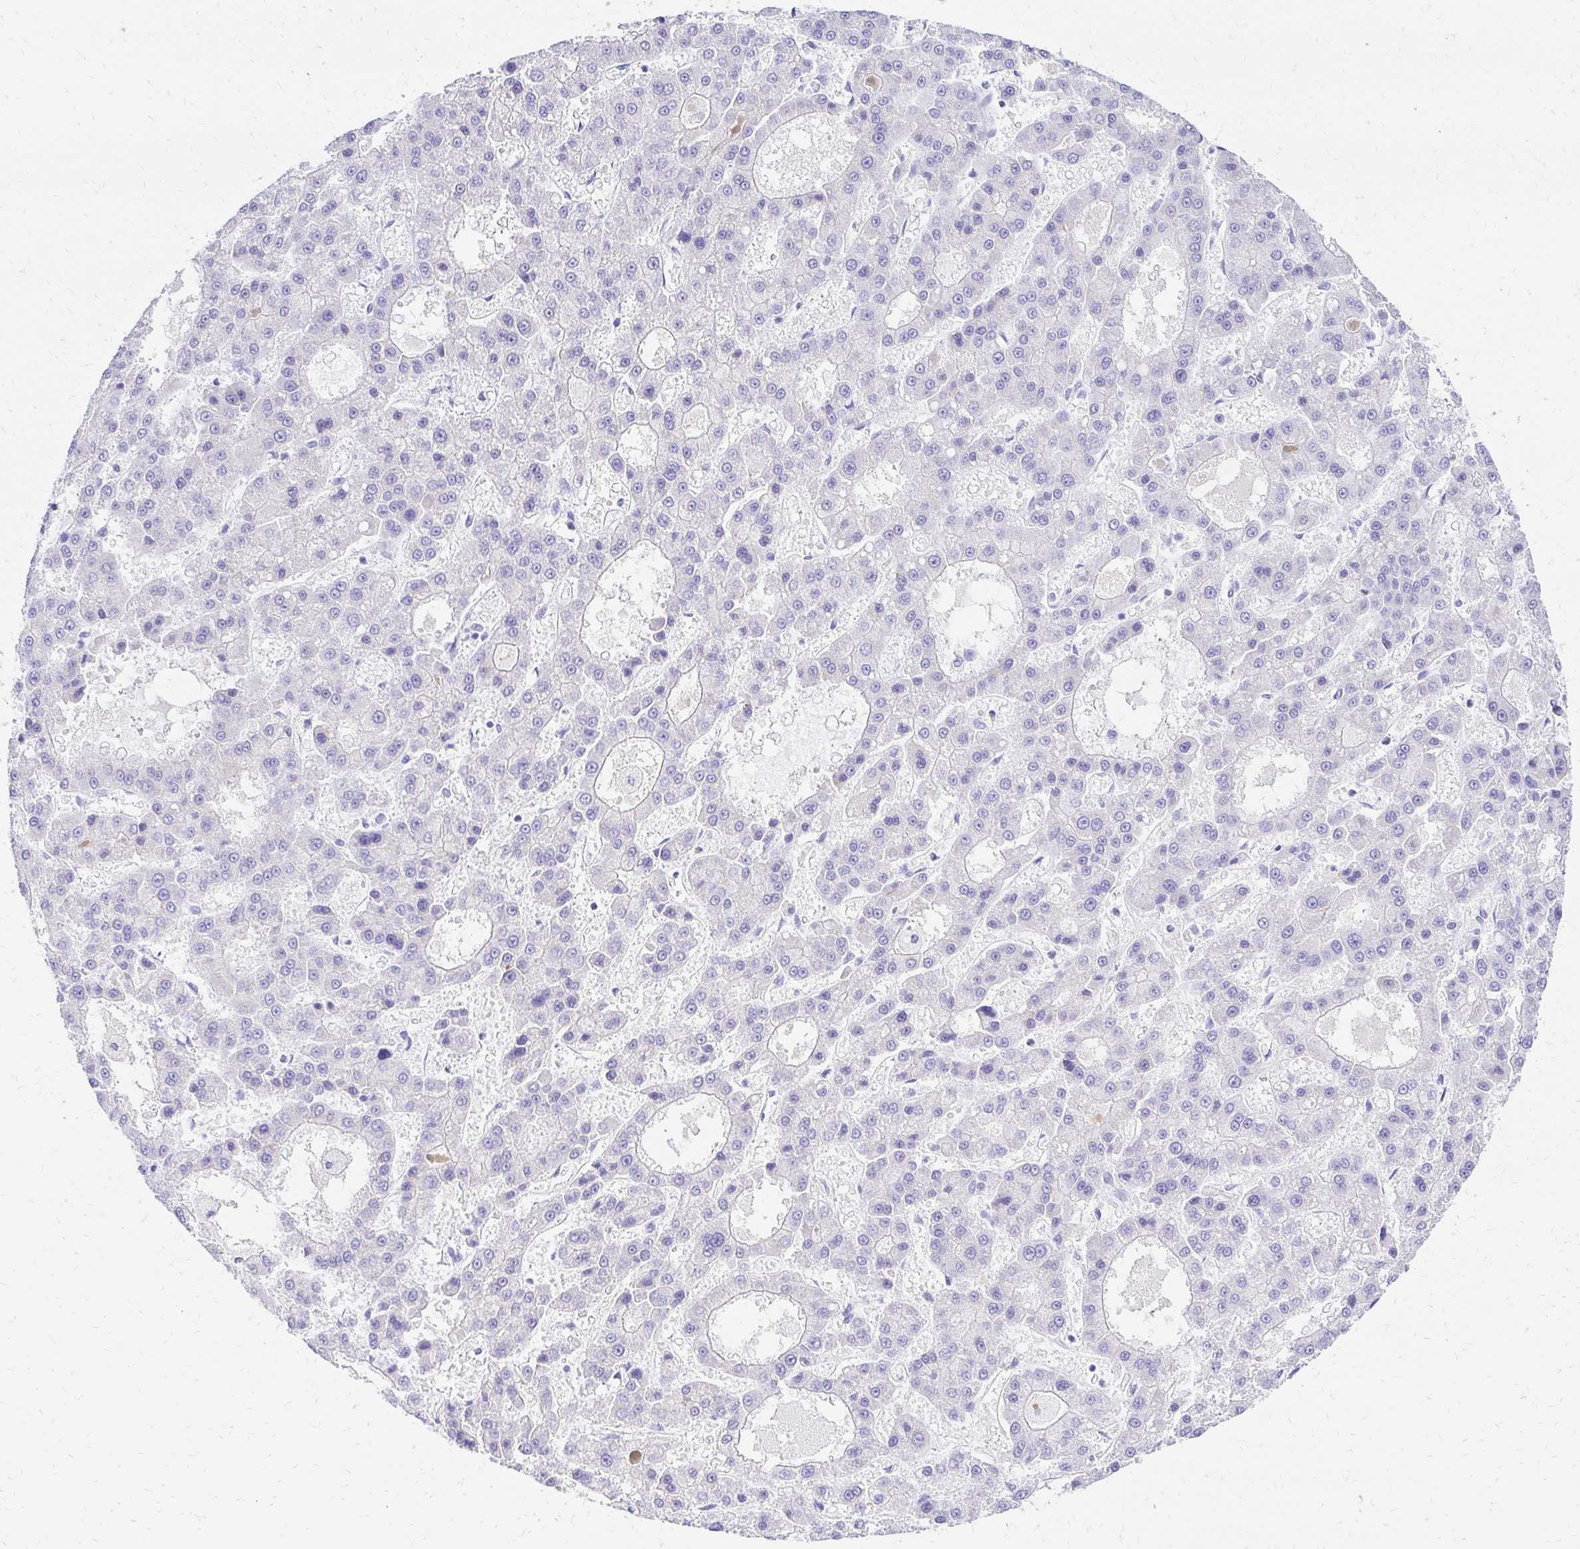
{"staining": {"intensity": "negative", "quantity": "none", "location": "none"}, "tissue": "liver cancer", "cell_type": "Tumor cells", "image_type": "cancer", "snomed": [{"axis": "morphology", "description": "Carcinoma, Hepatocellular, NOS"}, {"axis": "topography", "description": "Liver"}], "caption": "An IHC micrograph of liver hepatocellular carcinoma is shown. There is no staining in tumor cells of liver hepatocellular carcinoma.", "gene": "S100G", "patient": {"sex": "male", "age": 70}}